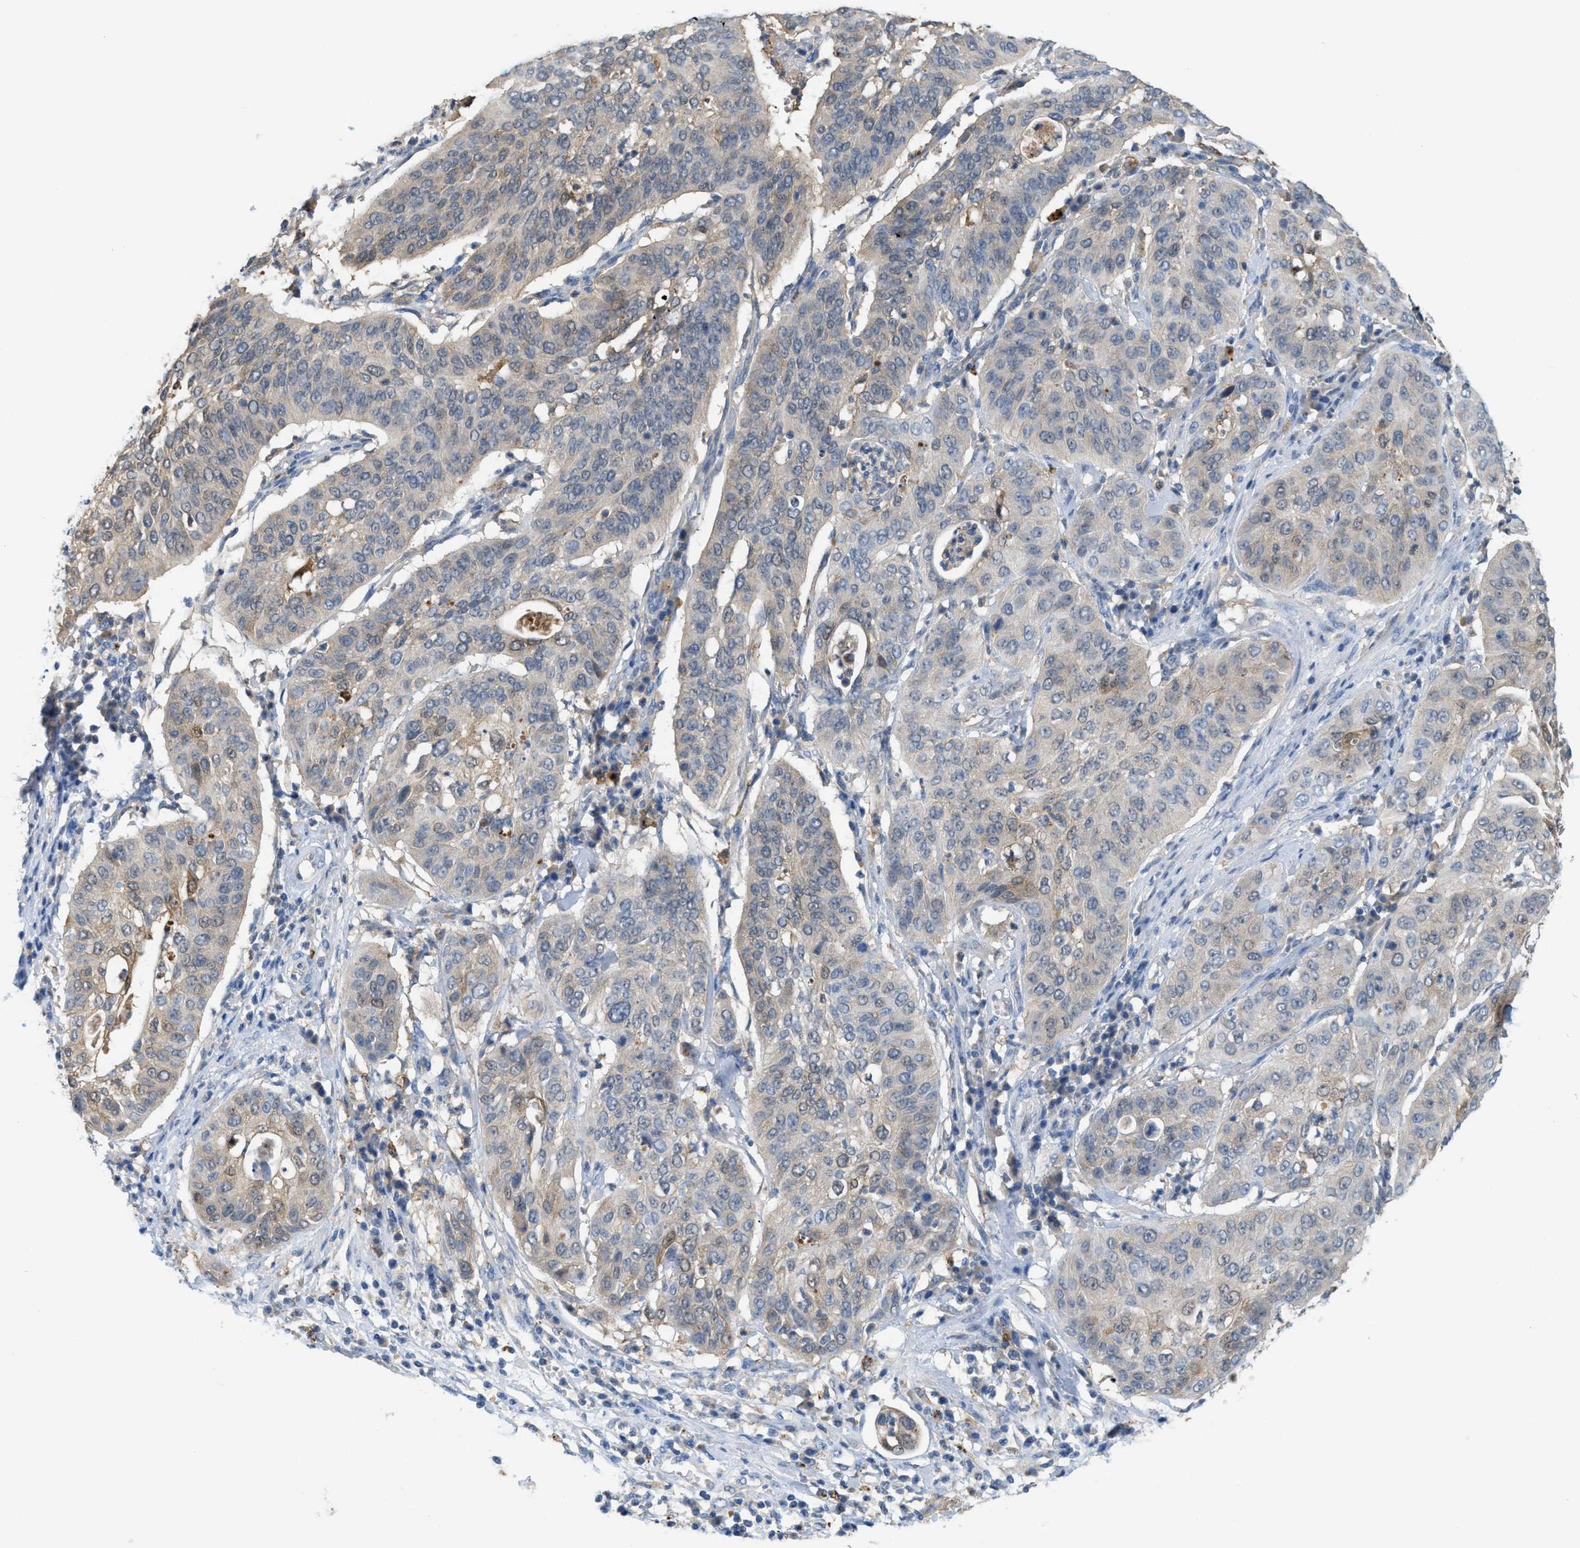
{"staining": {"intensity": "weak", "quantity": ">75%", "location": "cytoplasmic/membranous"}, "tissue": "cervical cancer", "cell_type": "Tumor cells", "image_type": "cancer", "snomed": [{"axis": "morphology", "description": "Normal tissue, NOS"}, {"axis": "morphology", "description": "Squamous cell carcinoma, NOS"}, {"axis": "topography", "description": "Cervix"}], "caption": "Weak cytoplasmic/membranous expression for a protein is identified in approximately >75% of tumor cells of cervical cancer (squamous cell carcinoma) using immunohistochemistry (IHC).", "gene": "CSTB", "patient": {"sex": "female", "age": 39}}